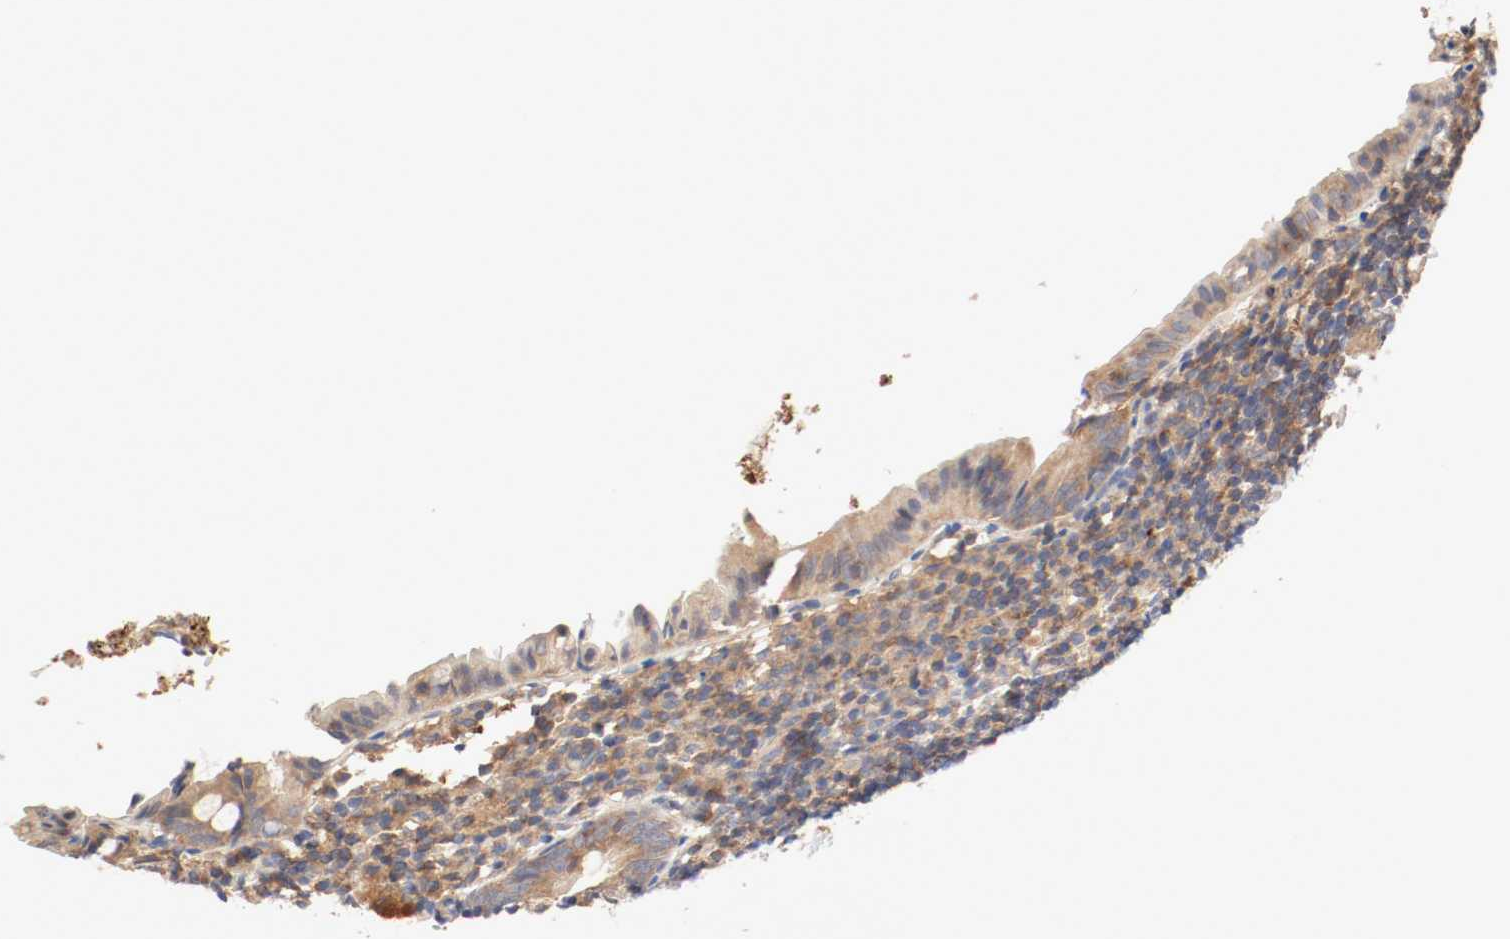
{"staining": {"intensity": "moderate", "quantity": ">75%", "location": "cytoplasmic/membranous"}, "tissue": "appendix", "cell_type": "Glandular cells", "image_type": "normal", "snomed": [{"axis": "morphology", "description": "Normal tissue, NOS"}, {"axis": "topography", "description": "Appendix"}], "caption": "An immunohistochemistry image of unremarkable tissue is shown. Protein staining in brown highlights moderate cytoplasmic/membranous positivity in appendix within glandular cells.", "gene": "GIT1", "patient": {"sex": "female", "age": 10}}